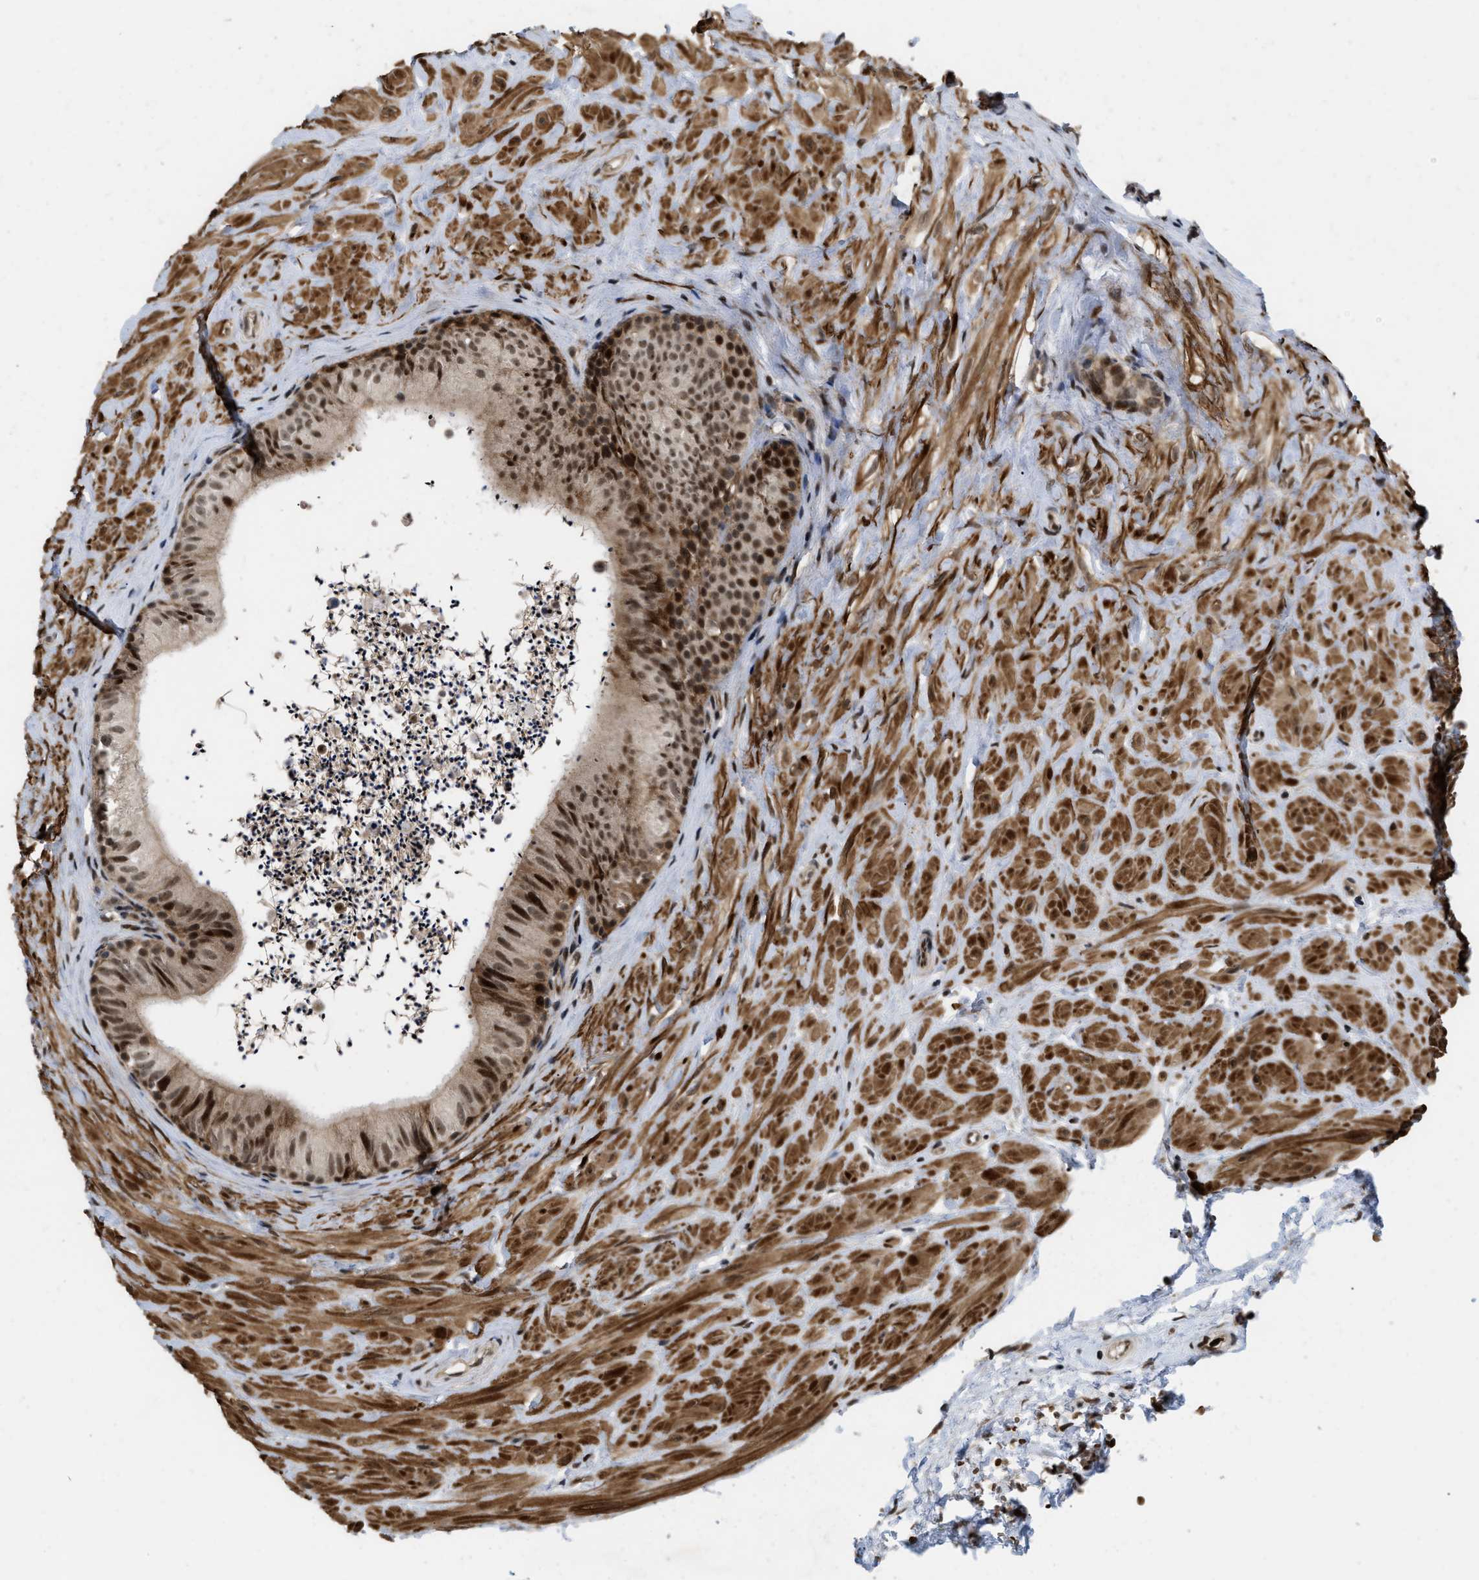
{"staining": {"intensity": "strong", "quantity": ">75%", "location": "nuclear"}, "tissue": "epididymis", "cell_type": "Glandular cells", "image_type": "normal", "snomed": [{"axis": "morphology", "description": "Normal tissue, NOS"}, {"axis": "topography", "description": "Epididymis"}], "caption": "Immunohistochemistry (DAB) staining of benign human epididymis demonstrates strong nuclear protein staining in about >75% of glandular cells. (IHC, brightfield microscopy, high magnification).", "gene": "ANKRD11", "patient": {"sex": "male", "age": 56}}